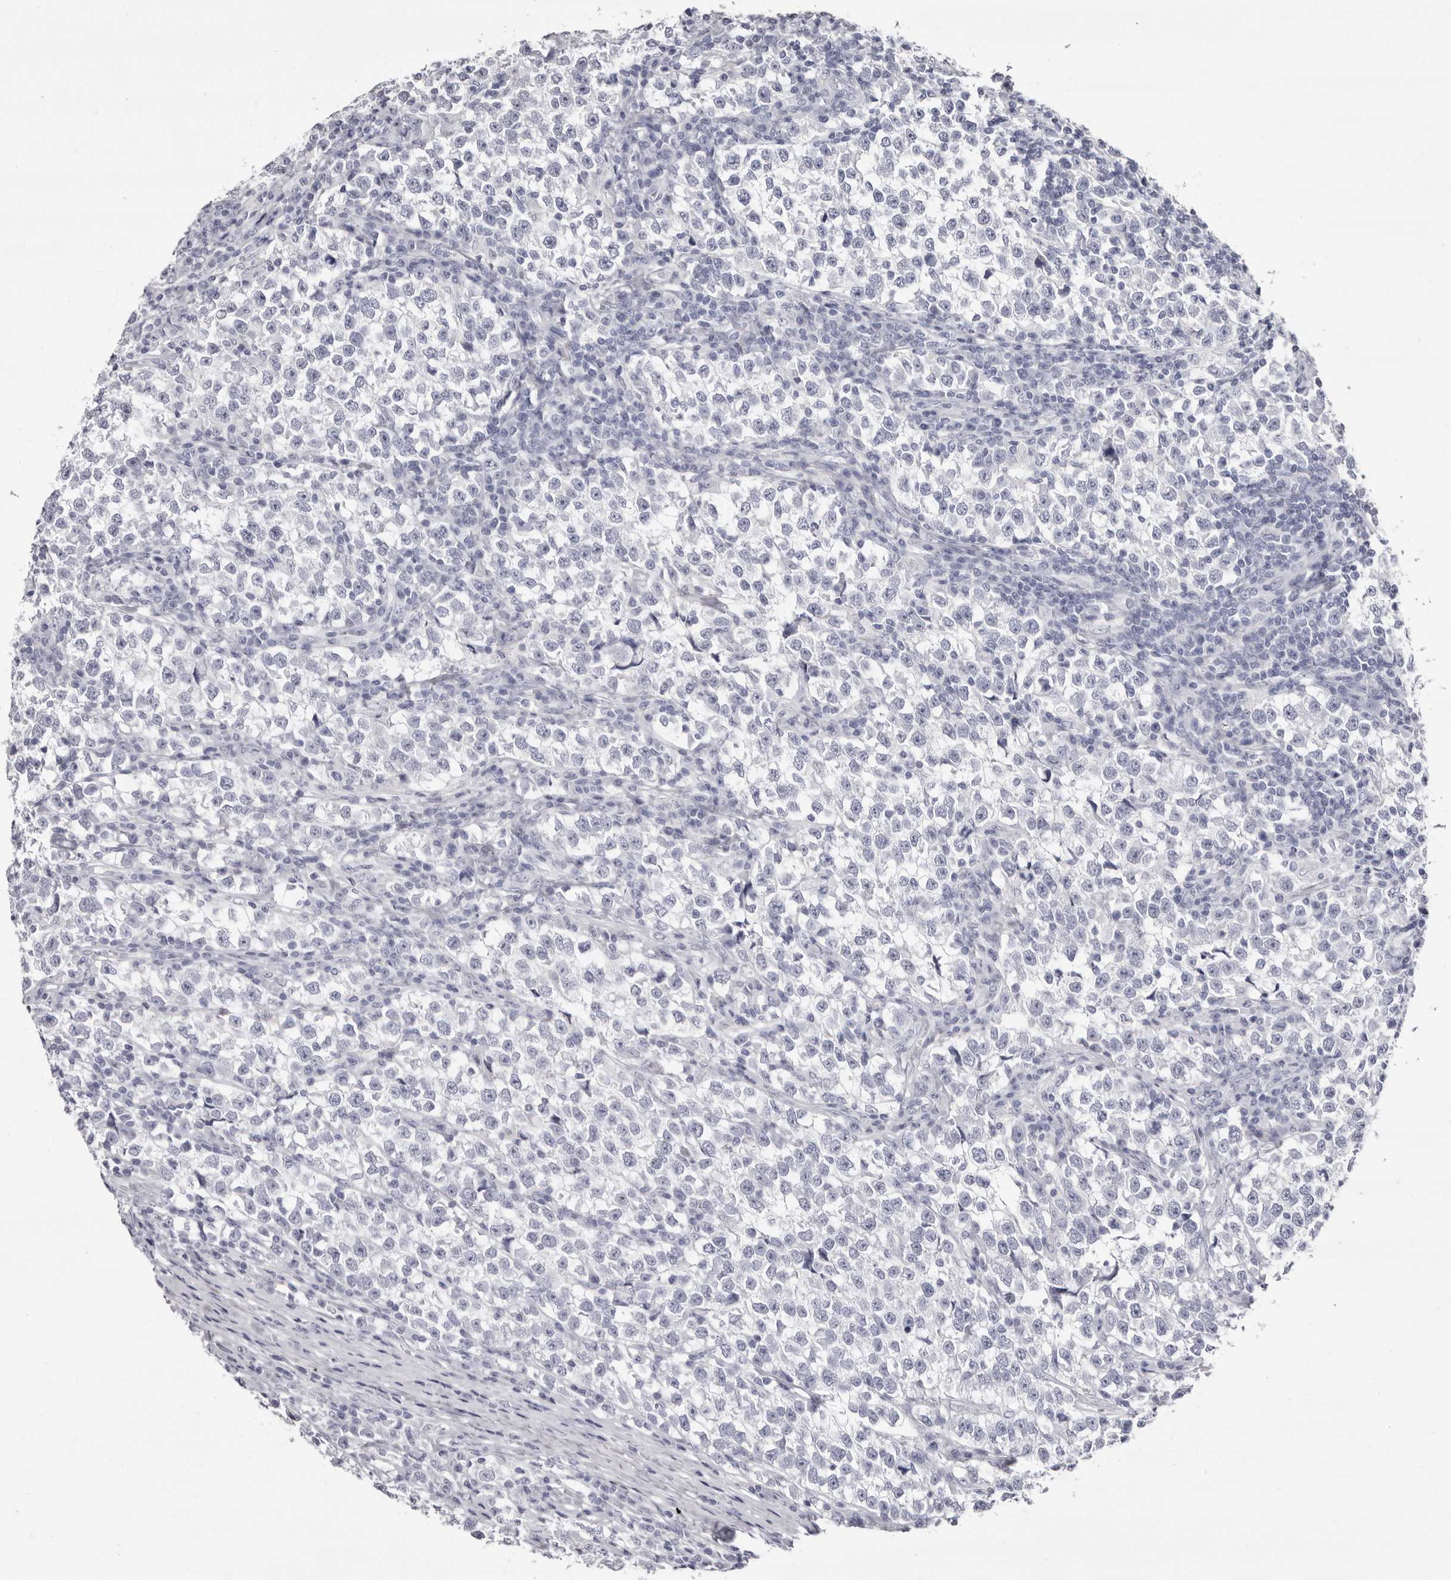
{"staining": {"intensity": "negative", "quantity": "none", "location": "none"}, "tissue": "testis cancer", "cell_type": "Tumor cells", "image_type": "cancer", "snomed": [{"axis": "morphology", "description": "Normal tissue, NOS"}, {"axis": "morphology", "description": "Seminoma, NOS"}, {"axis": "topography", "description": "Testis"}], "caption": "A high-resolution image shows immunohistochemistry (IHC) staining of seminoma (testis), which shows no significant positivity in tumor cells.", "gene": "LPO", "patient": {"sex": "male", "age": 43}}